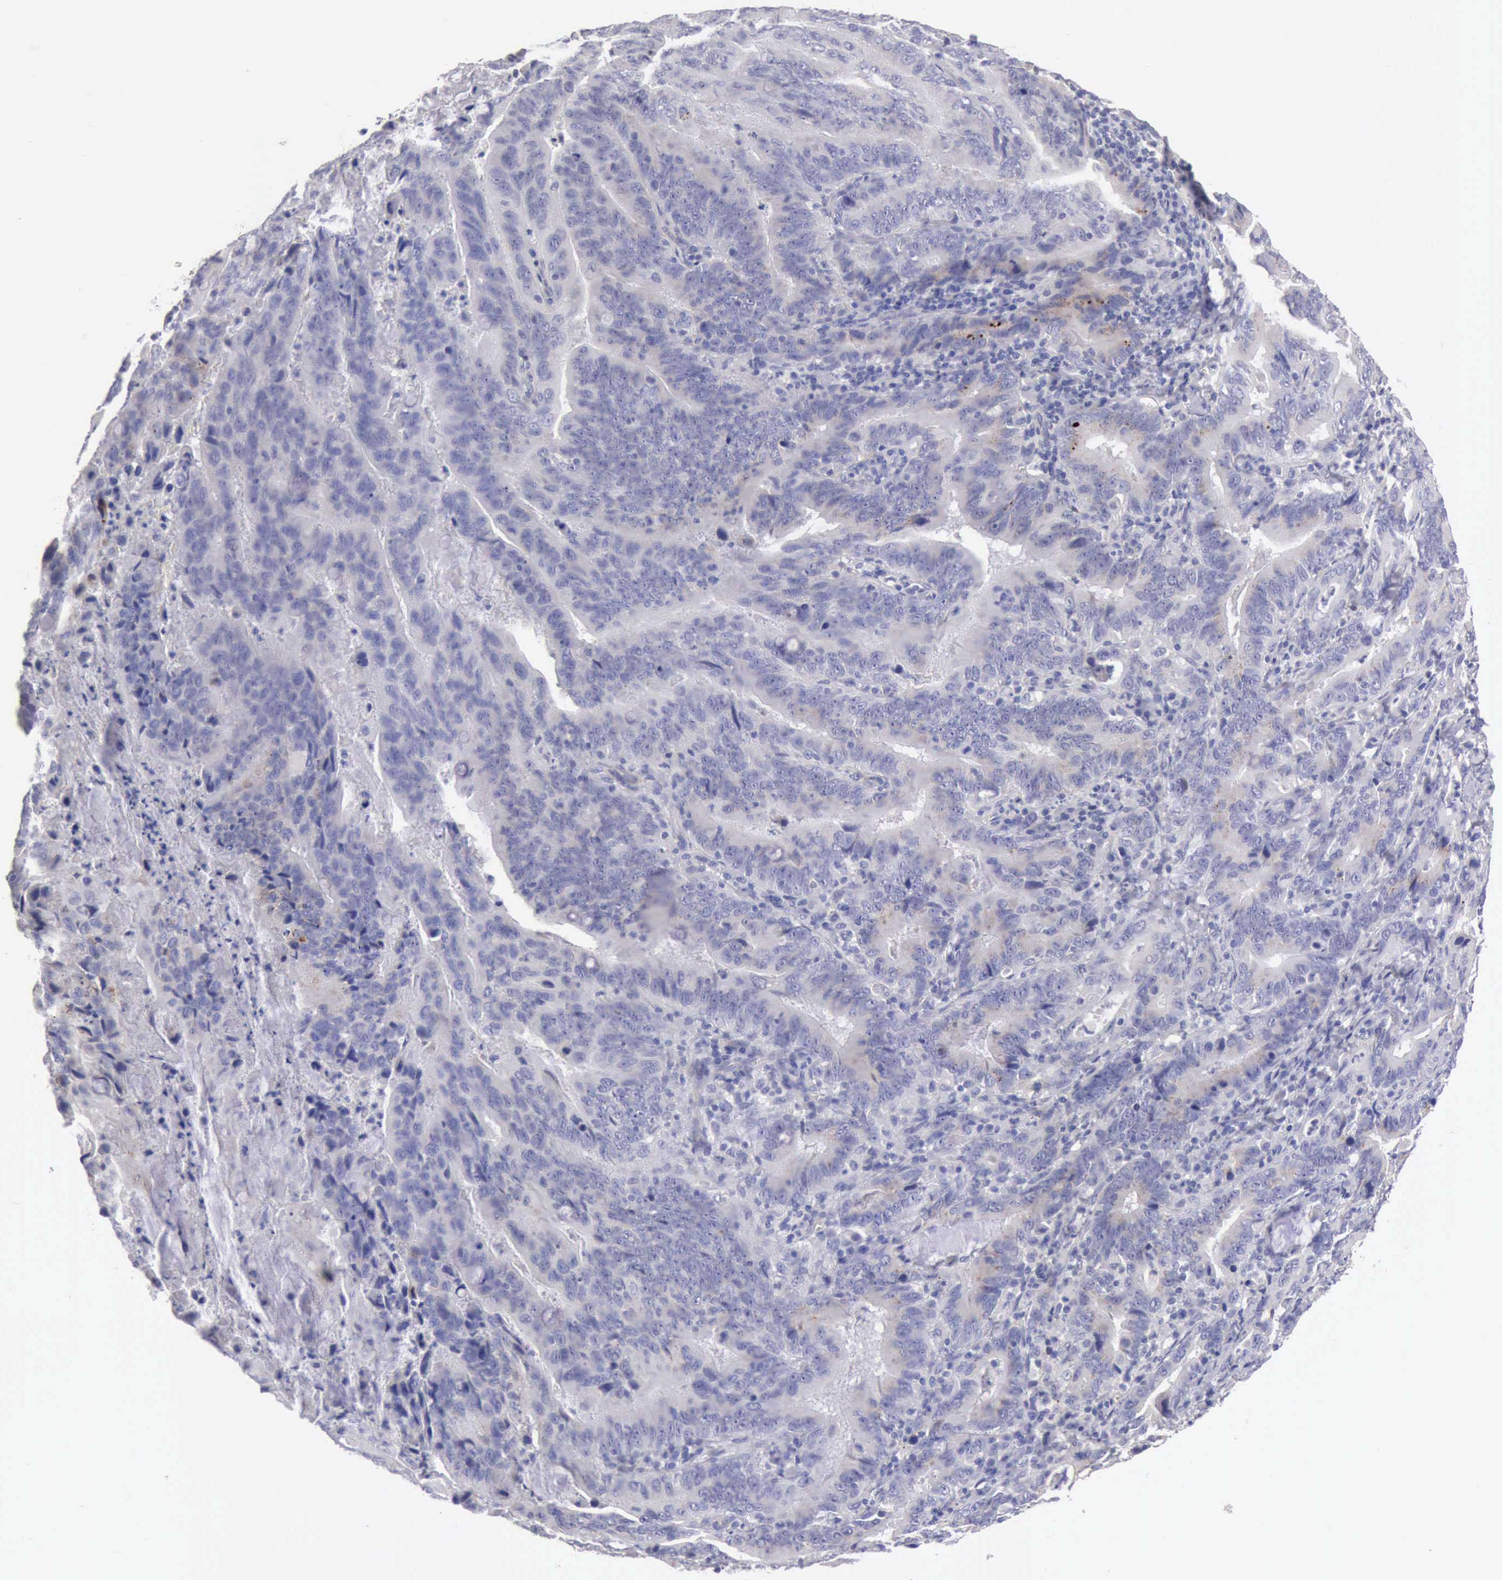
{"staining": {"intensity": "negative", "quantity": "none", "location": "none"}, "tissue": "stomach cancer", "cell_type": "Tumor cells", "image_type": "cancer", "snomed": [{"axis": "morphology", "description": "Adenocarcinoma, NOS"}, {"axis": "topography", "description": "Stomach, upper"}], "caption": "There is no significant positivity in tumor cells of stomach cancer.", "gene": "APP", "patient": {"sex": "male", "age": 63}}